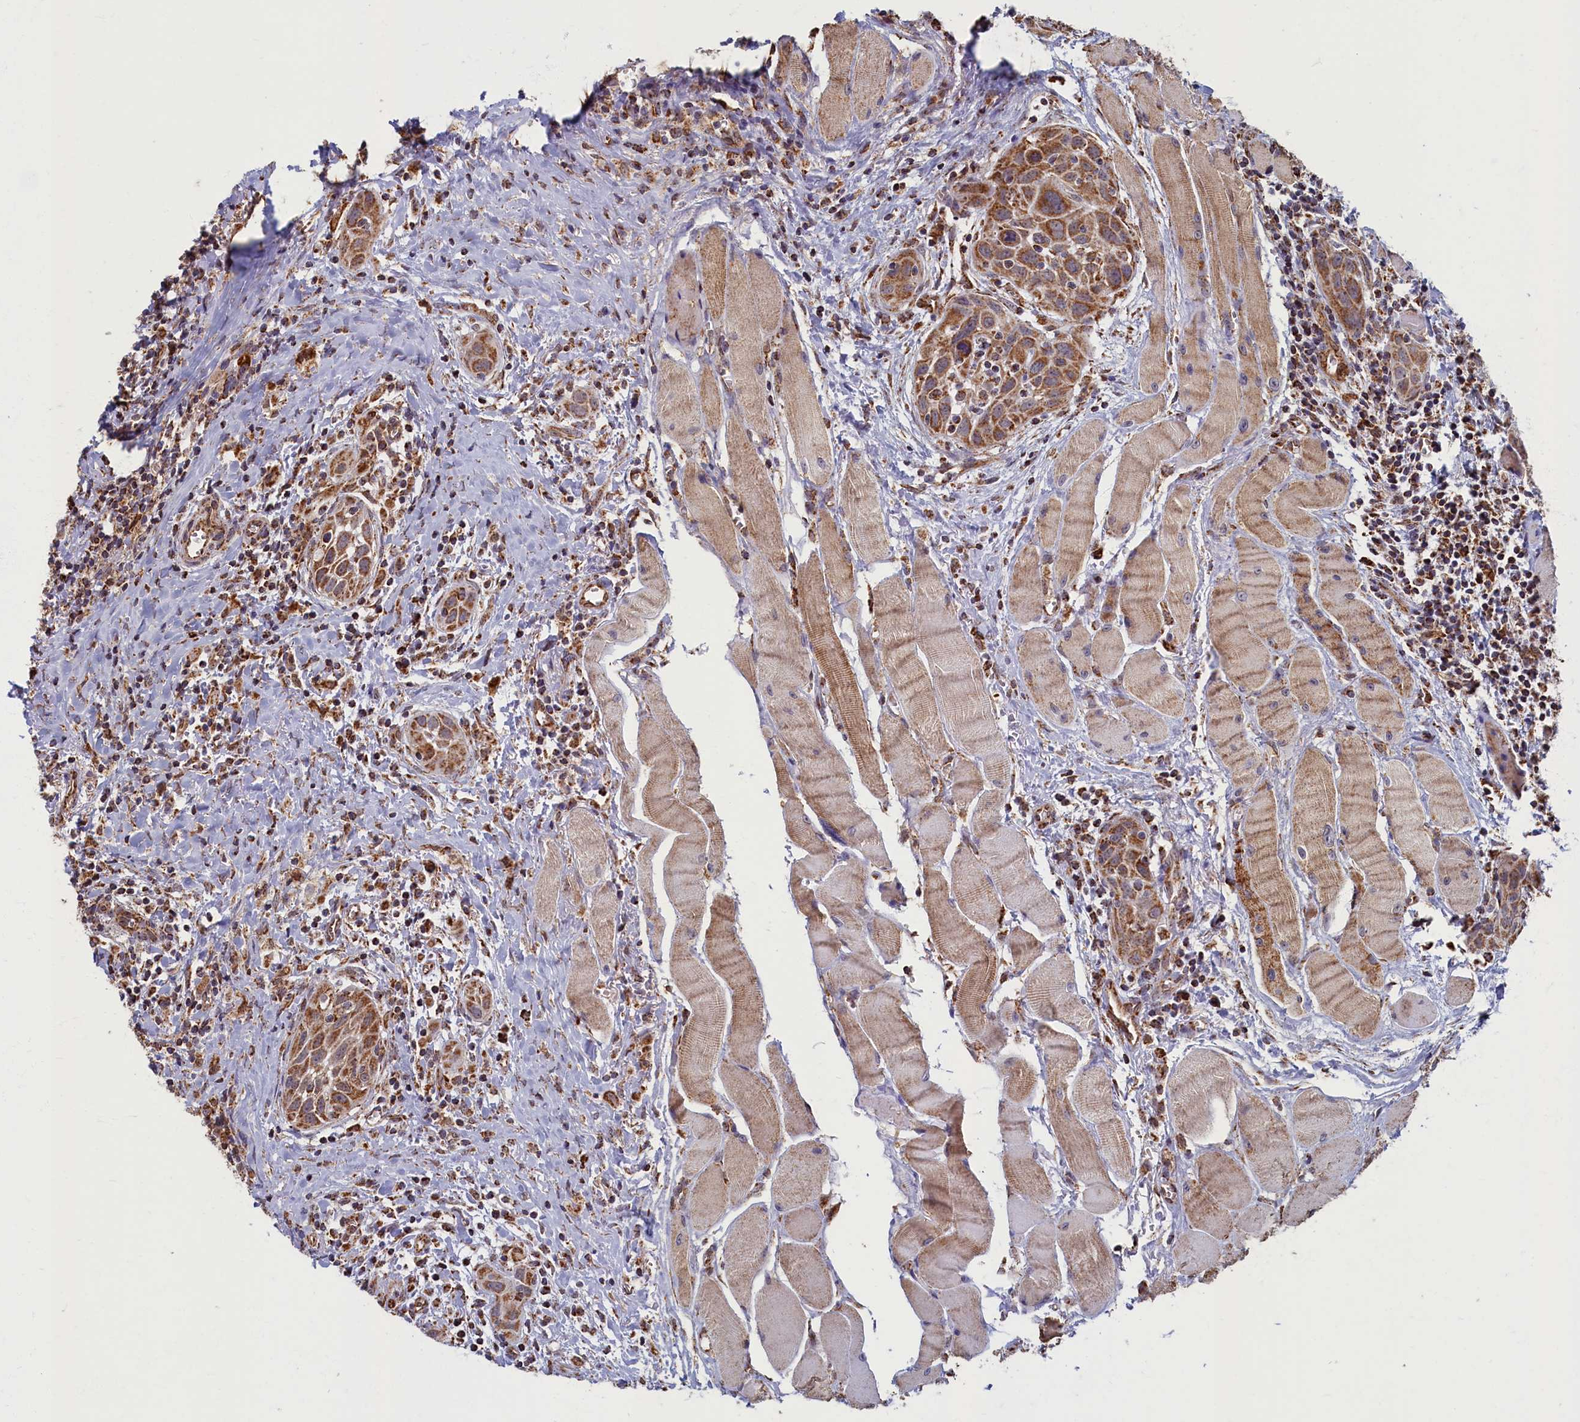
{"staining": {"intensity": "moderate", "quantity": ">75%", "location": "cytoplasmic/membranous"}, "tissue": "head and neck cancer", "cell_type": "Tumor cells", "image_type": "cancer", "snomed": [{"axis": "morphology", "description": "Squamous cell carcinoma, NOS"}, {"axis": "topography", "description": "Oral tissue"}, {"axis": "topography", "description": "Head-Neck"}], "caption": "About >75% of tumor cells in human head and neck cancer exhibit moderate cytoplasmic/membranous protein positivity as visualized by brown immunohistochemical staining.", "gene": "SPR", "patient": {"sex": "female", "age": 50}}